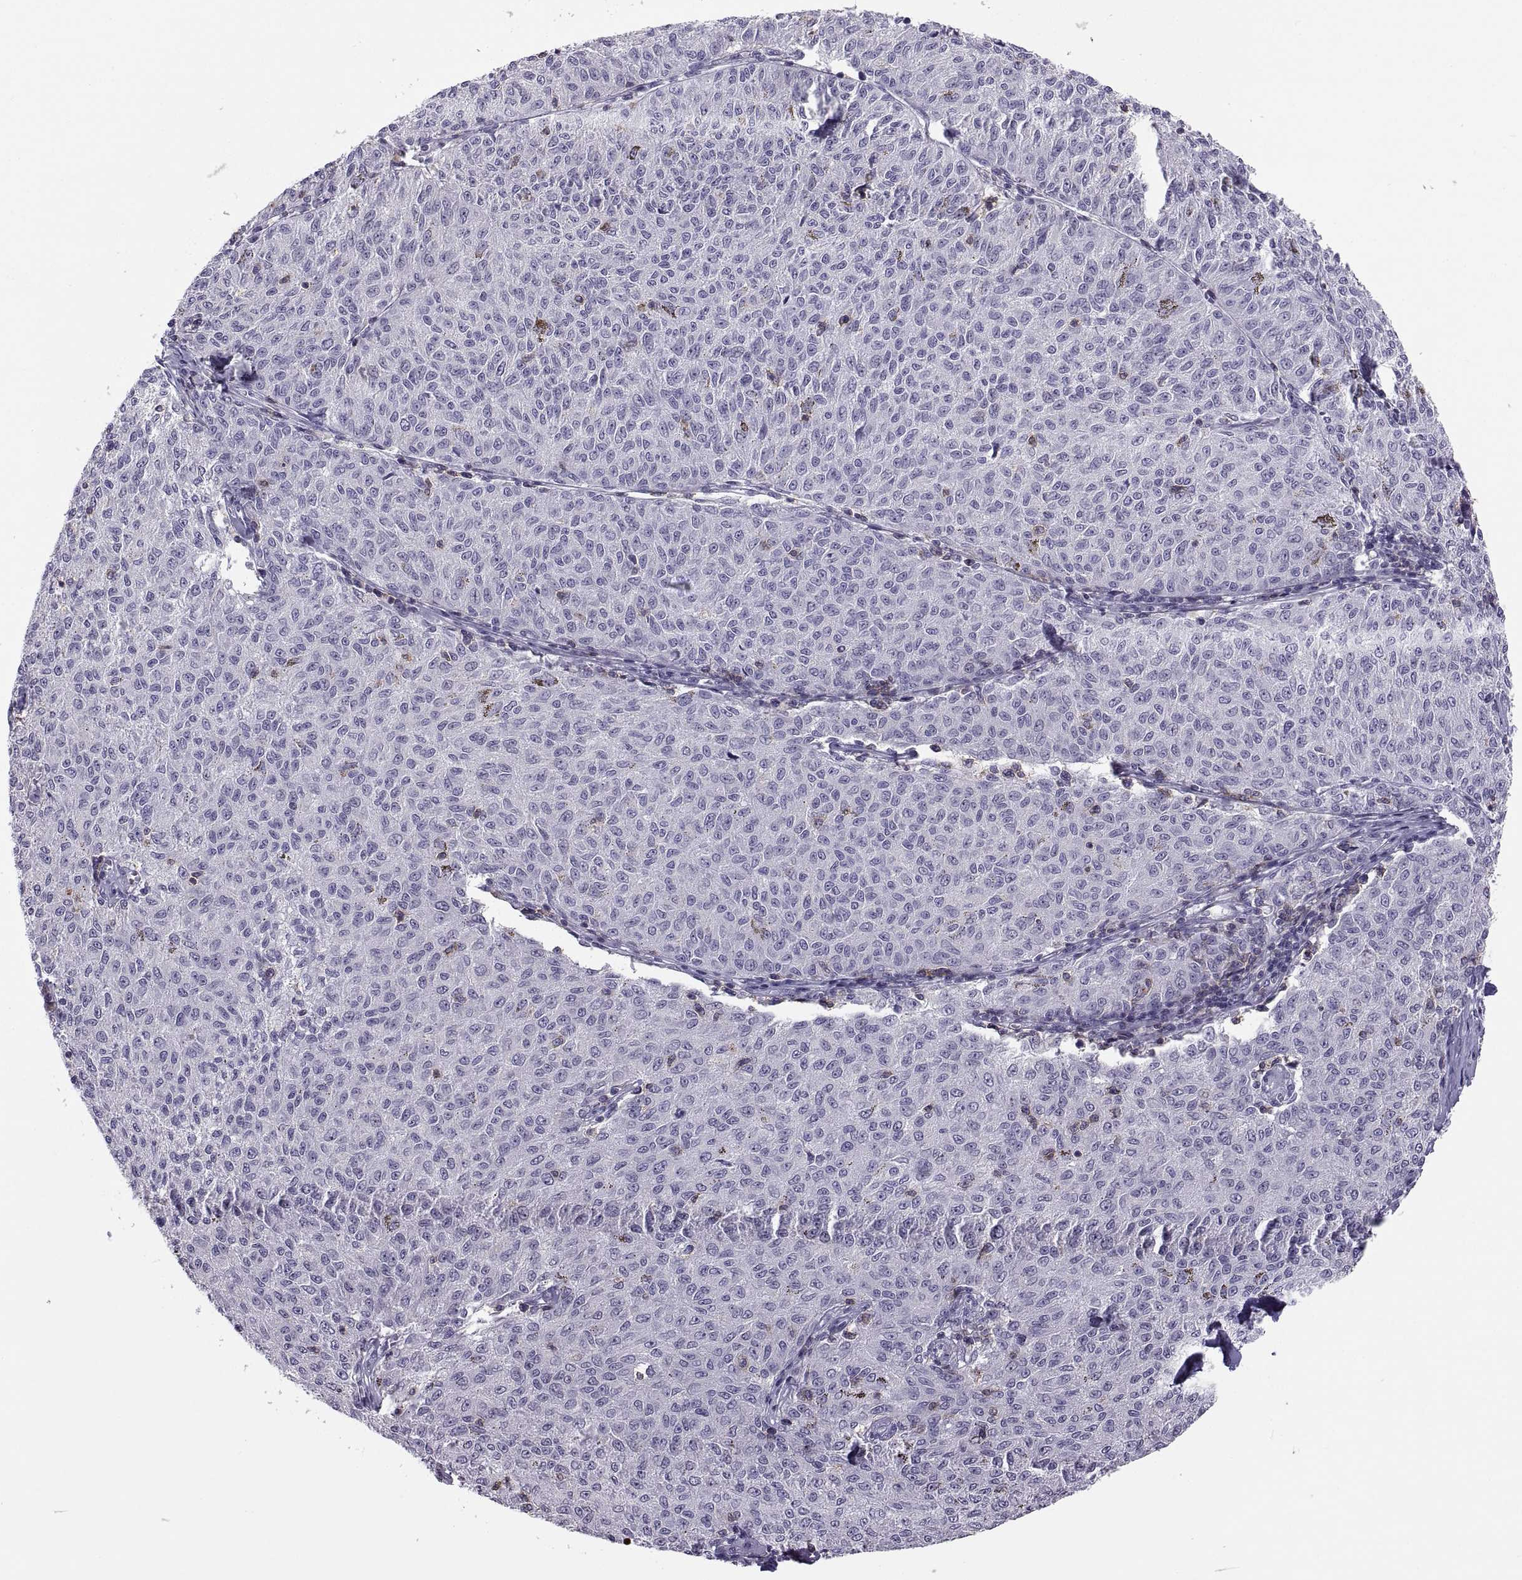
{"staining": {"intensity": "negative", "quantity": "none", "location": "none"}, "tissue": "melanoma", "cell_type": "Tumor cells", "image_type": "cancer", "snomed": [{"axis": "morphology", "description": "Malignant melanoma, NOS"}, {"axis": "topography", "description": "Skin"}], "caption": "Immunohistochemical staining of melanoma shows no significant expression in tumor cells.", "gene": "TTC21A", "patient": {"sex": "female", "age": 72}}